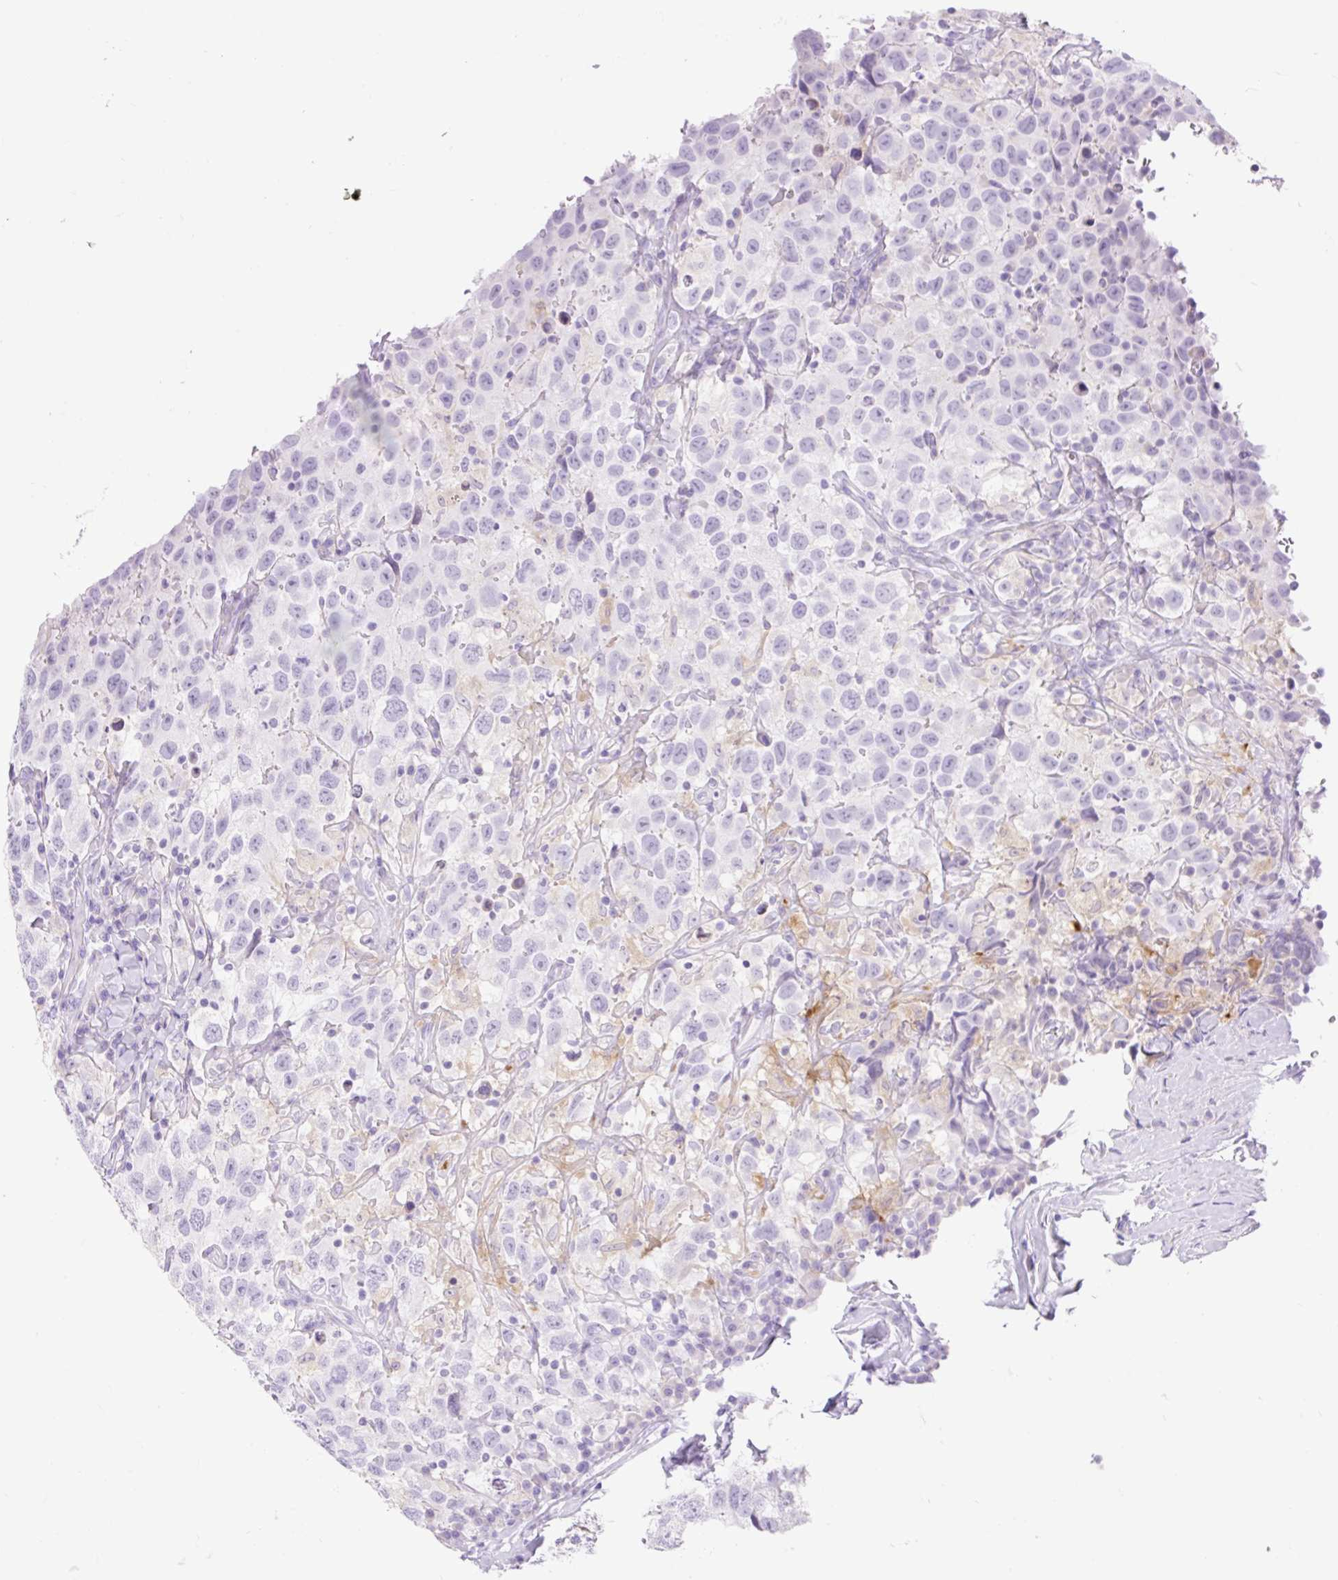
{"staining": {"intensity": "negative", "quantity": "none", "location": "none"}, "tissue": "testis cancer", "cell_type": "Tumor cells", "image_type": "cancer", "snomed": [{"axis": "morphology", "description": "Seminoma, NOS"}, {"axis": "topography", "description": "Testis"}], "caption": "The image demonstrates no staining of tumor cells in testis seminoma.", "gene": "SLC25A40", "patient": {"sex": "male", "age": 41}}